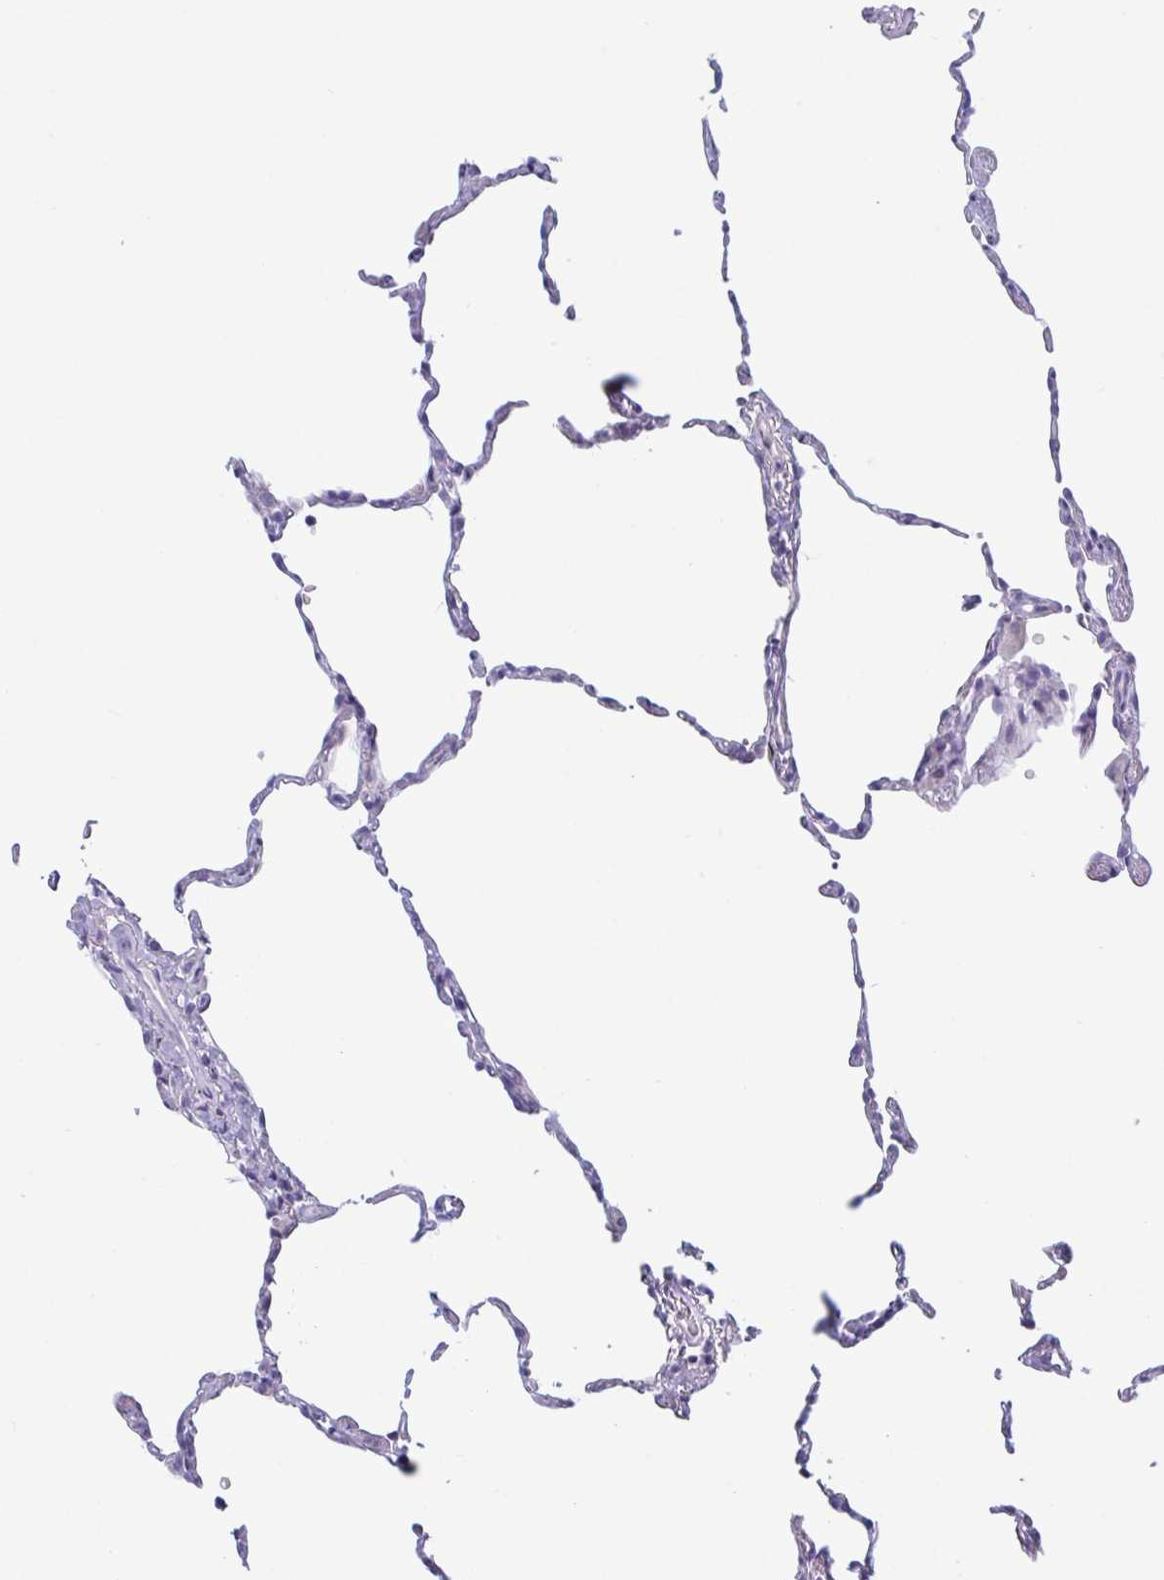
{"staining": {"intensity": "negative", "quantity": "none", "location": "none"}, "tissue": "lung", "cell_type": "Alveolar cells", "image_type": "normal", "snomed": [{"axis": "morphology", "description": "Normal tissue, NOS"}, {"axis": "topography", "description": "Lung"}], "caption": "IHC micrograph of benign lung: lung stained with DAB (3,3'-diaminobenzidine) demonstrates no significant protein staining in alveolar cells. (DAB immunohistochemistry (IHC), high magnification).", "gene": "NAA30", "patient": {"sex": "female", "age": 57}}